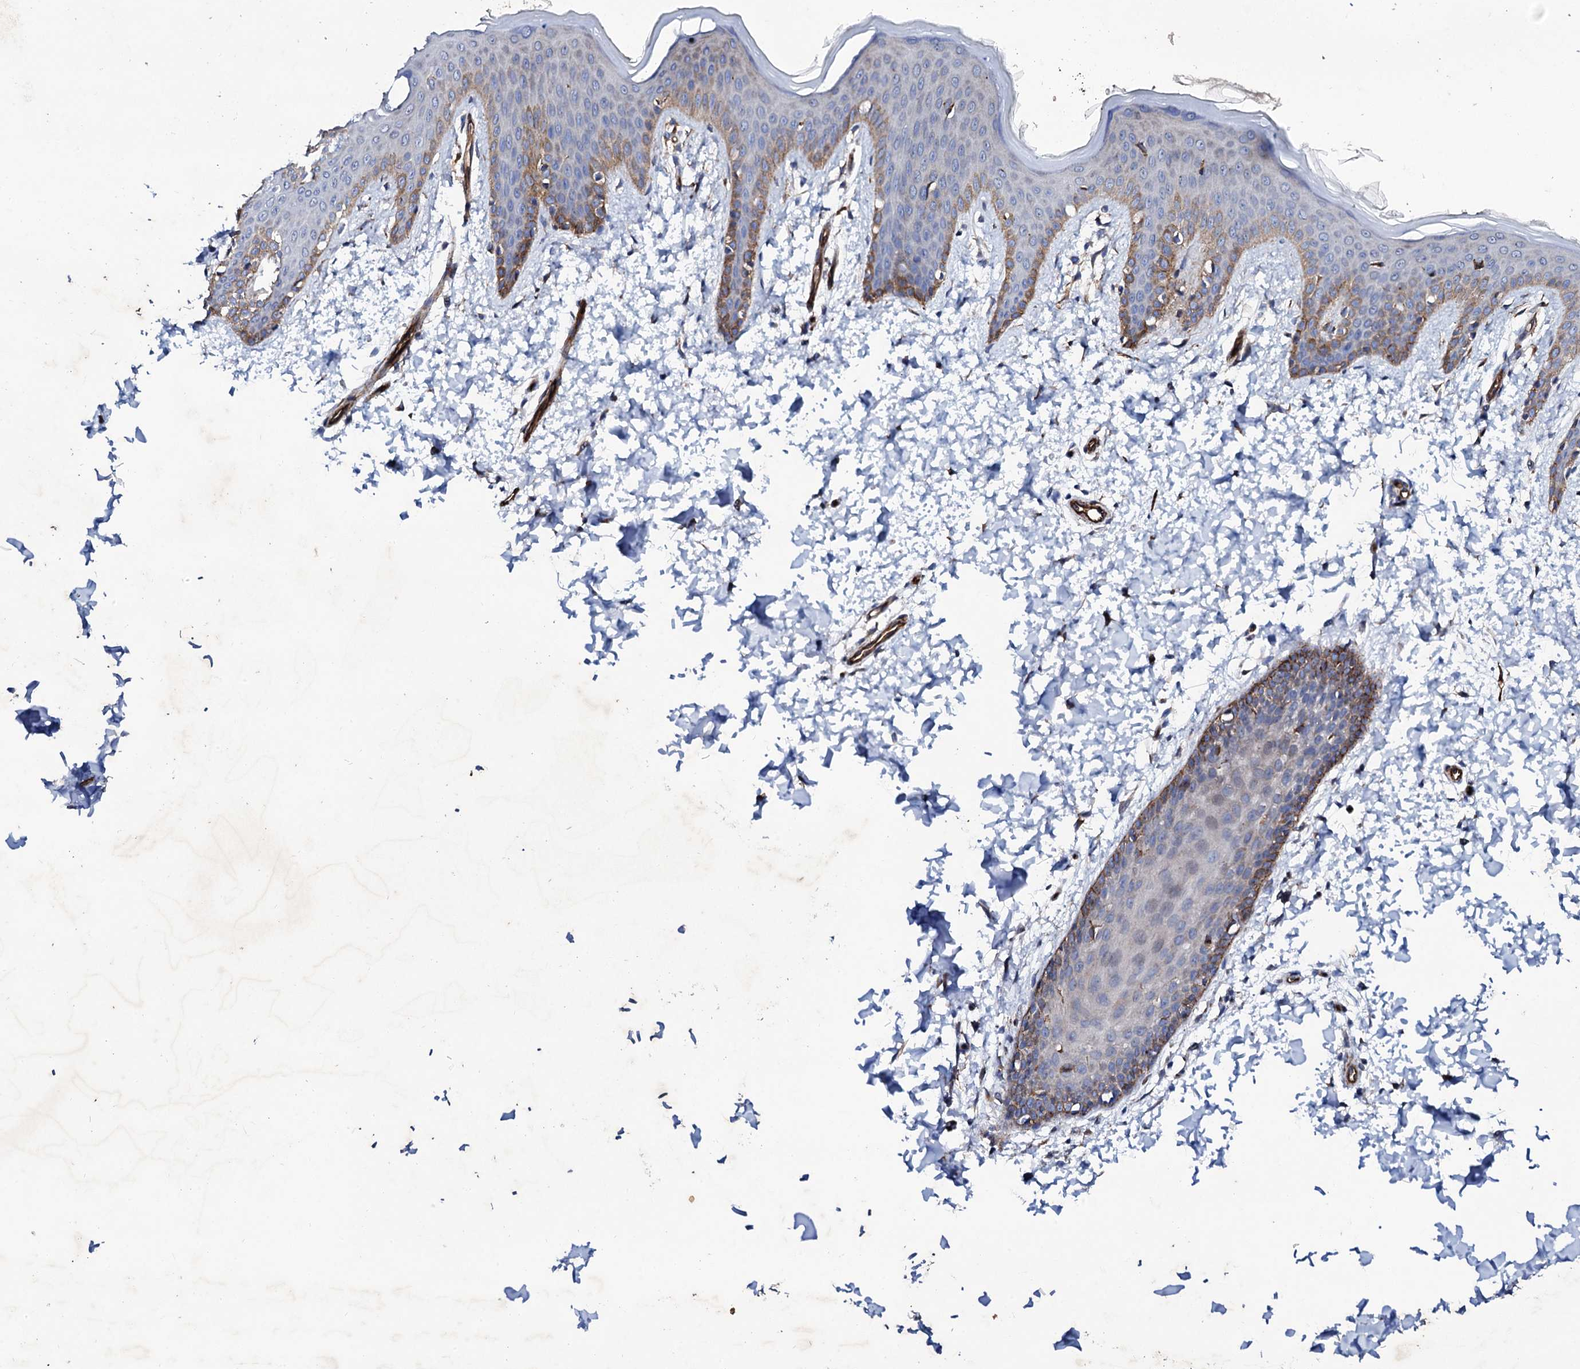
{"staining": {"intensity": "moderate", "quantity": ">75%", "location": "cytoplasmic/membranous"}, "tissue": "skin", "cell_type": "Fibroblasts", "image_type": "normal", "snomed": [{"axis": "morphology", "description": "Normal tissue, NOS"}, {"axis": "topography", "description": "Skin"}], "caption": "Protein expression analysis of benign skin reveals moderate cytoplasmic/membranous expression in approximately >75% of fibroblasts.", "gene": "DBX1", "patient": {"sex": "male", "age": 36}}